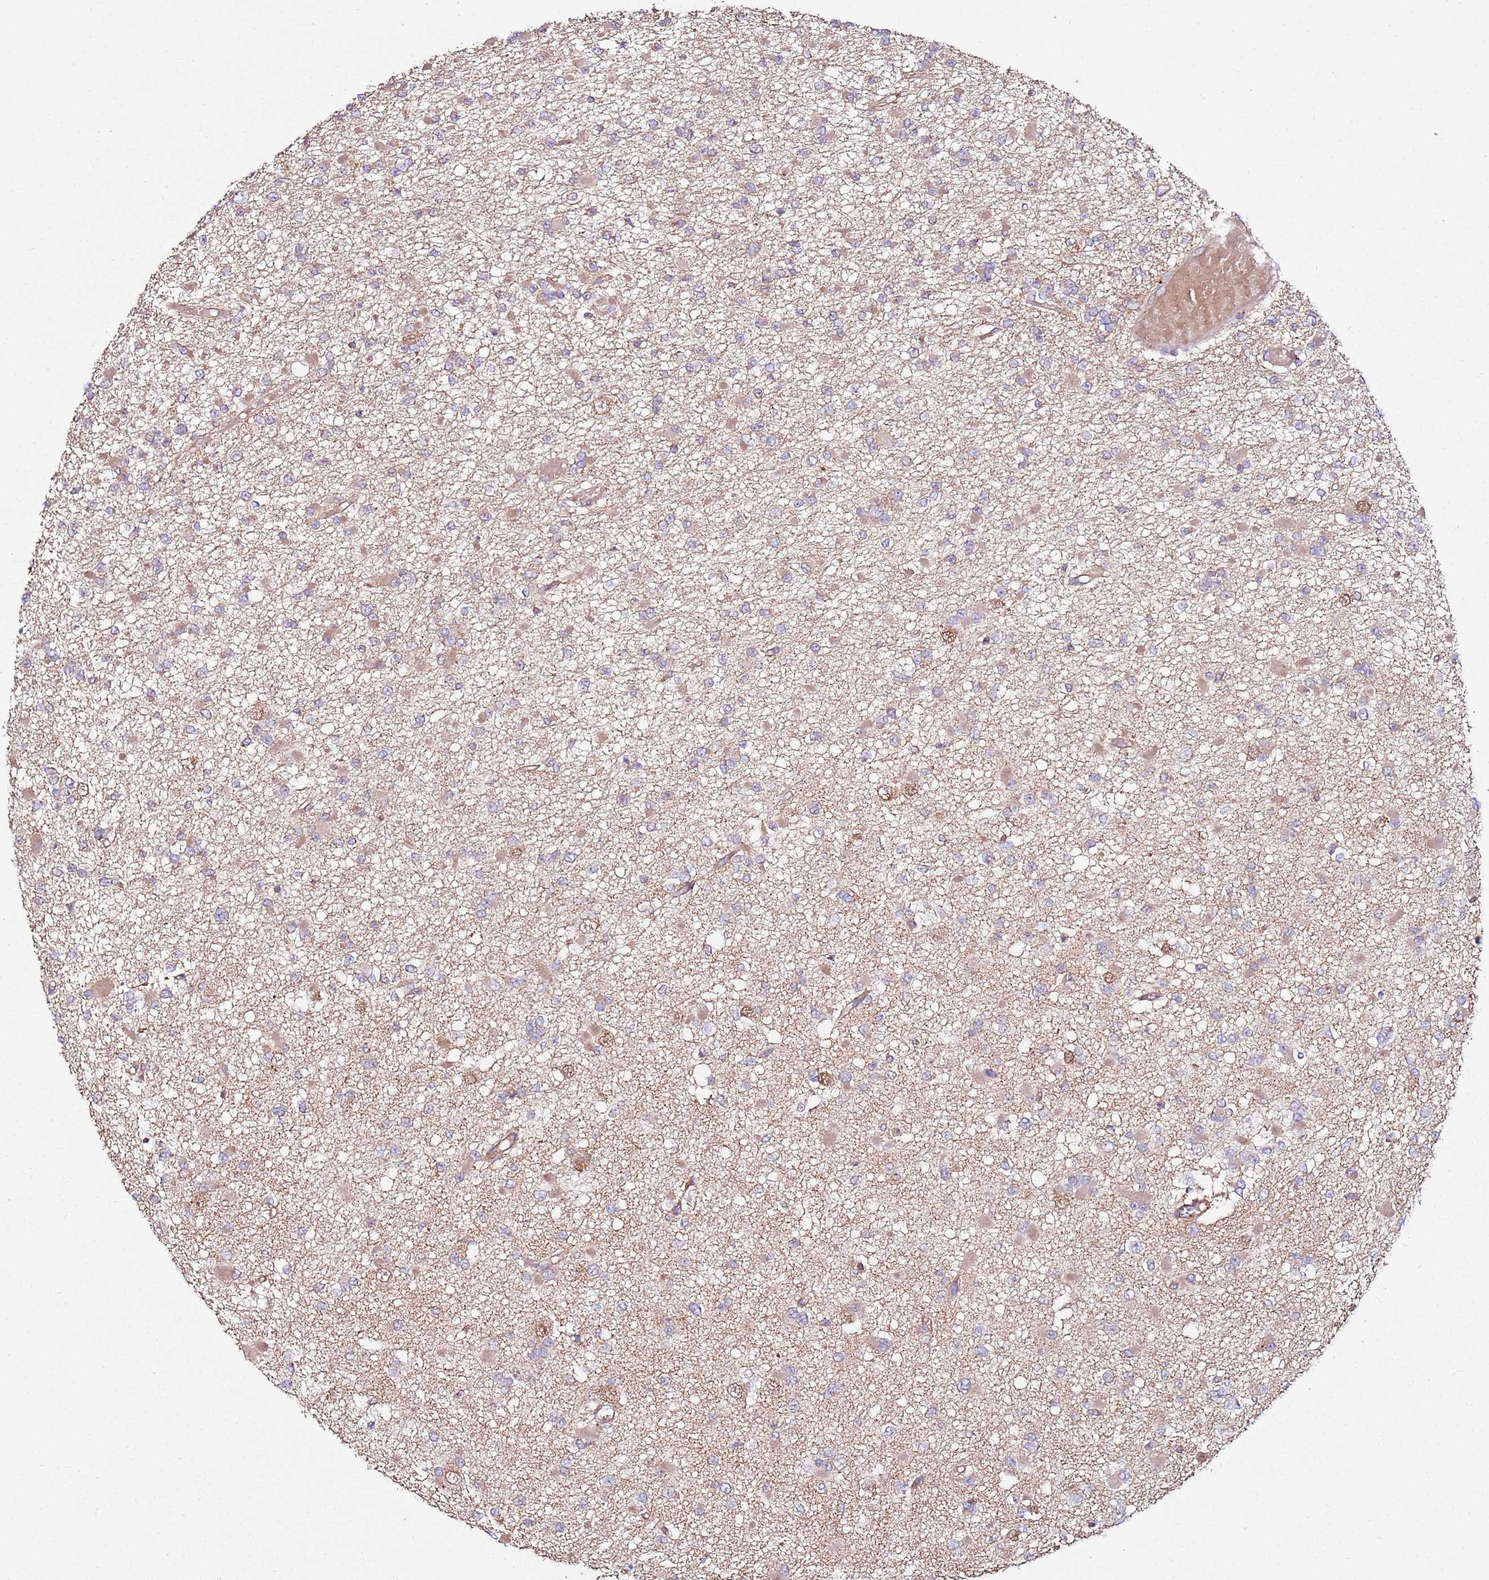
{"staining": {"intensity": "weak", "quantity": "<25%", "location": "cytoplasmic/membranous"}, "tissue": "glioma", "cell_type": "Tumor cells", "image_type": "cancer", "snomed": [{"axis": "morphology", "description": "Glioma, malignant, Low grade"}, {"axis": "topography", "description": "Brain"}], "caption": "Glioma was stained to show a protein in brown. There is no significant positivity in tumor cells.", "gene": "KRTAP21-3", "patient": {"sex": "female", "age": 22}}